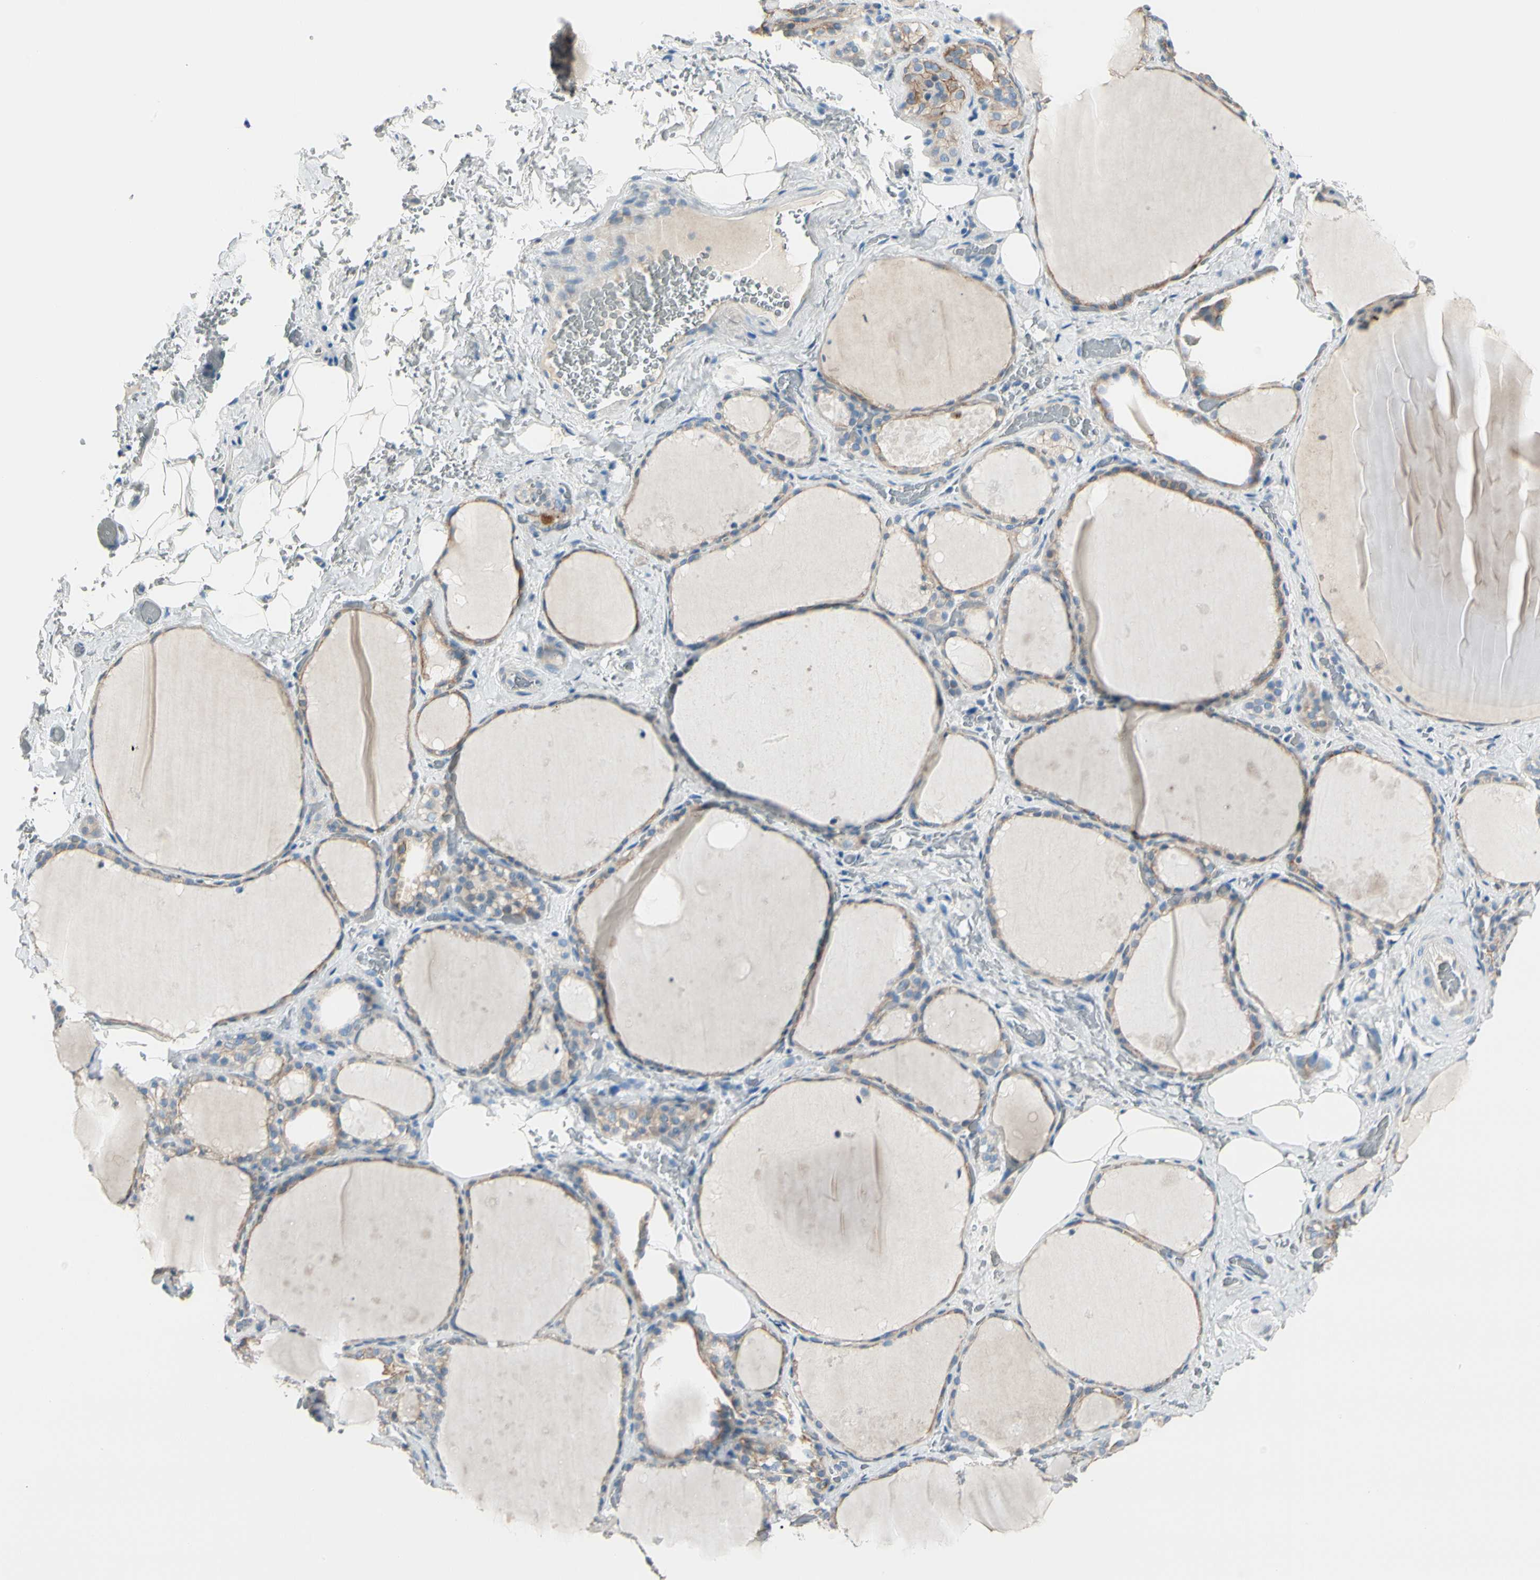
{"staining": {"intensity": "weak", "quantity": "25%-75%", "location": "cytoplasmic/membranous"}, "tissue": "thyroid gland", "cell_type": "Glandular cells", "image_type": "normal", "snomed": [{"axis": "morphology", "description": "Normal tissue, NOS"}, {"axis": "topography", "description": "Thyroid gland"}], "caption": "An image of thyroid gland stained for a protein demonstrates weak cytoplasmic/membranous brown staining in glandular cells.", "gene": "DUSP12", "patient": {"sex": "male", "age": 61}}